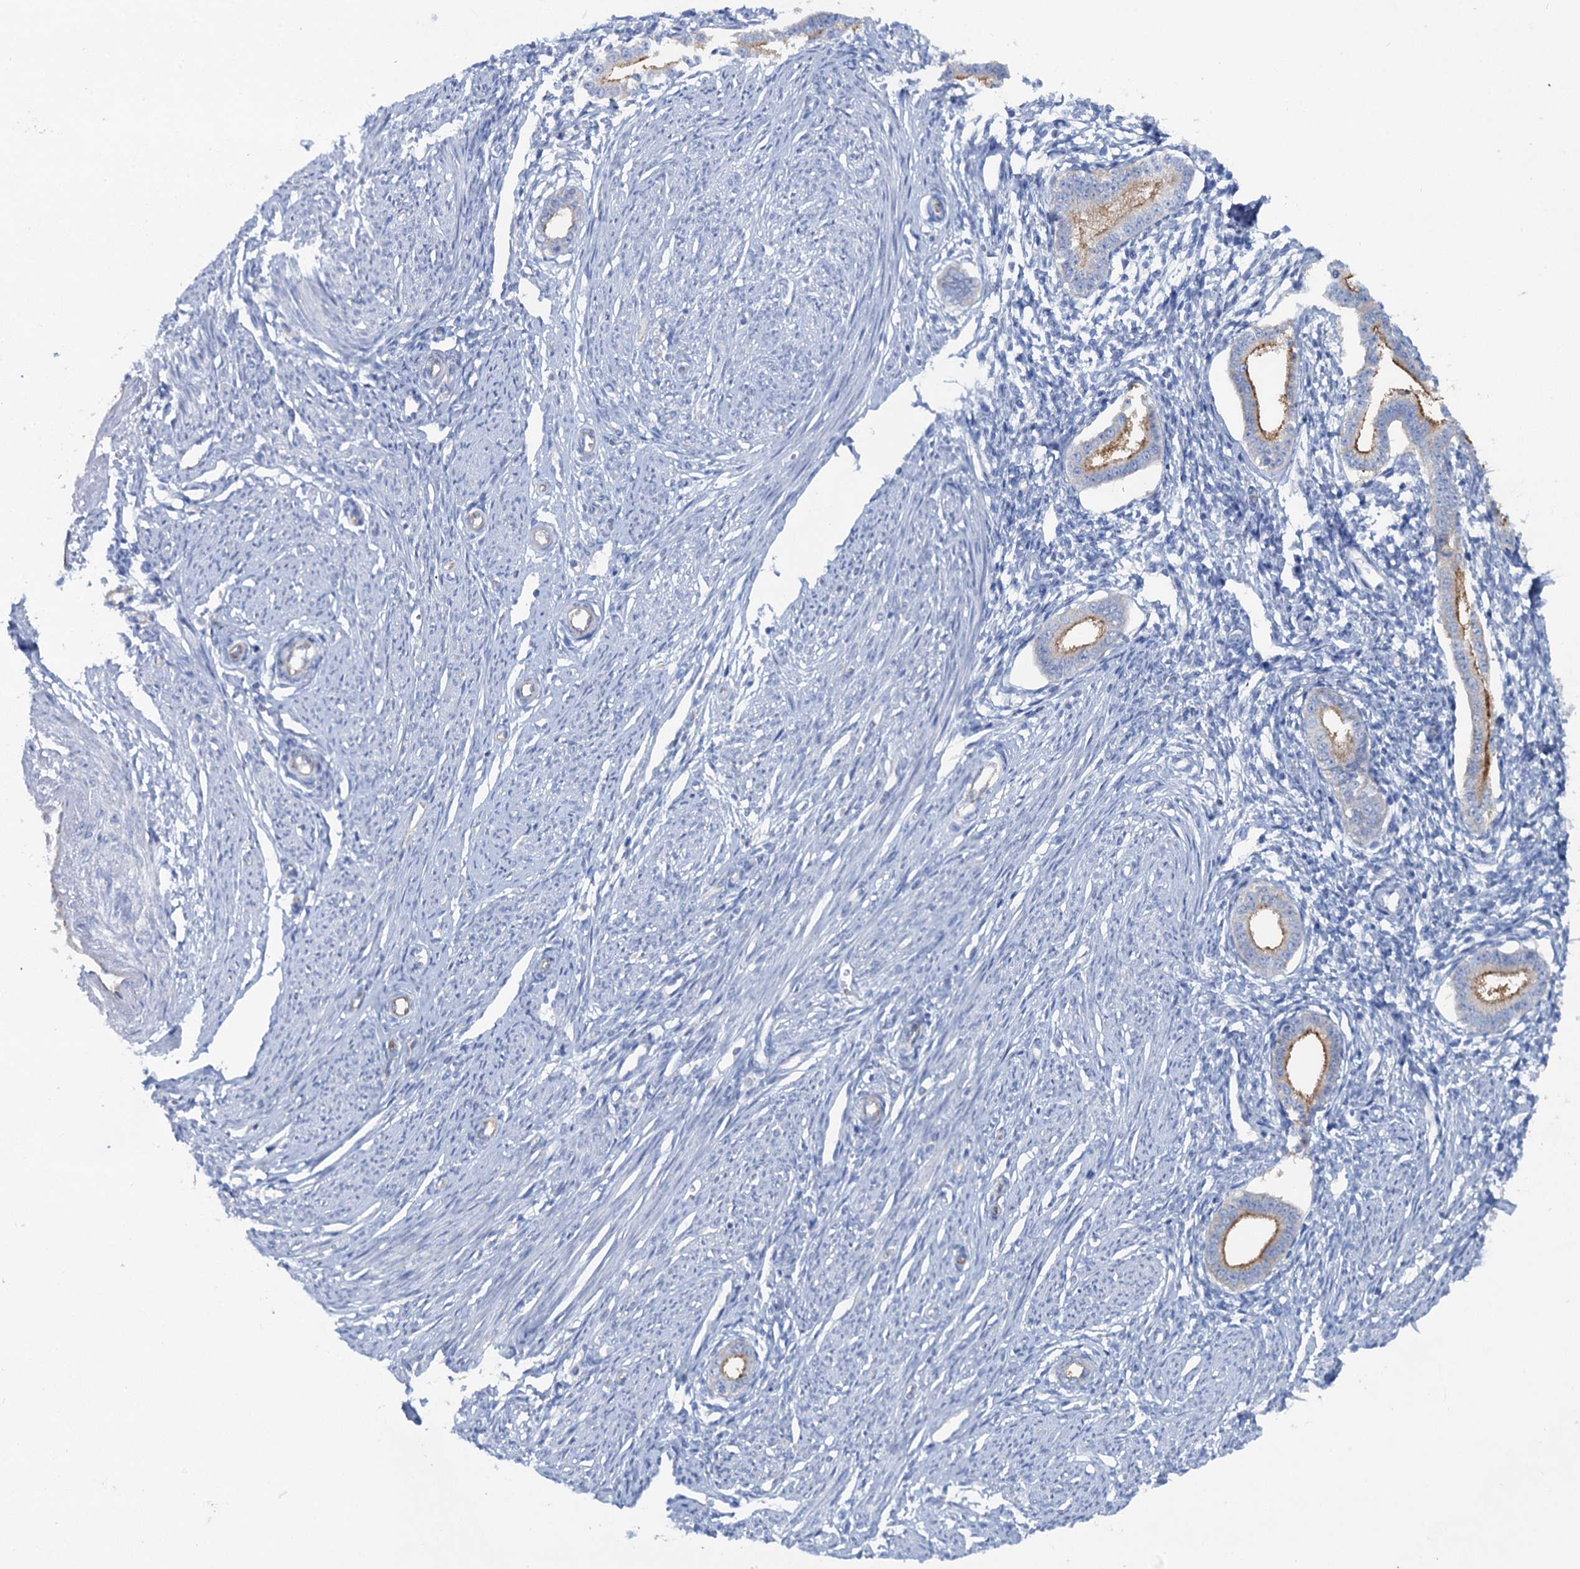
{"staining": {"intensity": "negative", "quantity": "none", "location": "none"}, "tissue": "endometrium", "cell_type": "Cells in endometrial stroma", "image_type": "normal", "snomed": [{"axis": "morphology", "description": "Normal tissue, NOS"}, {"axis": "topography", "description": "Endometrium"}], "caption": "Immunohistochemical staining of normal endometrium shows no significant positivity in cells in endometrial stroma. The staining is performed using DAB (3,3'-diaminobenzidine) brown chromogen with nuclei counter-stained in using hematoxylin.", "gene": "PLLP", "patient": {"sex": "female", "age": 56}}